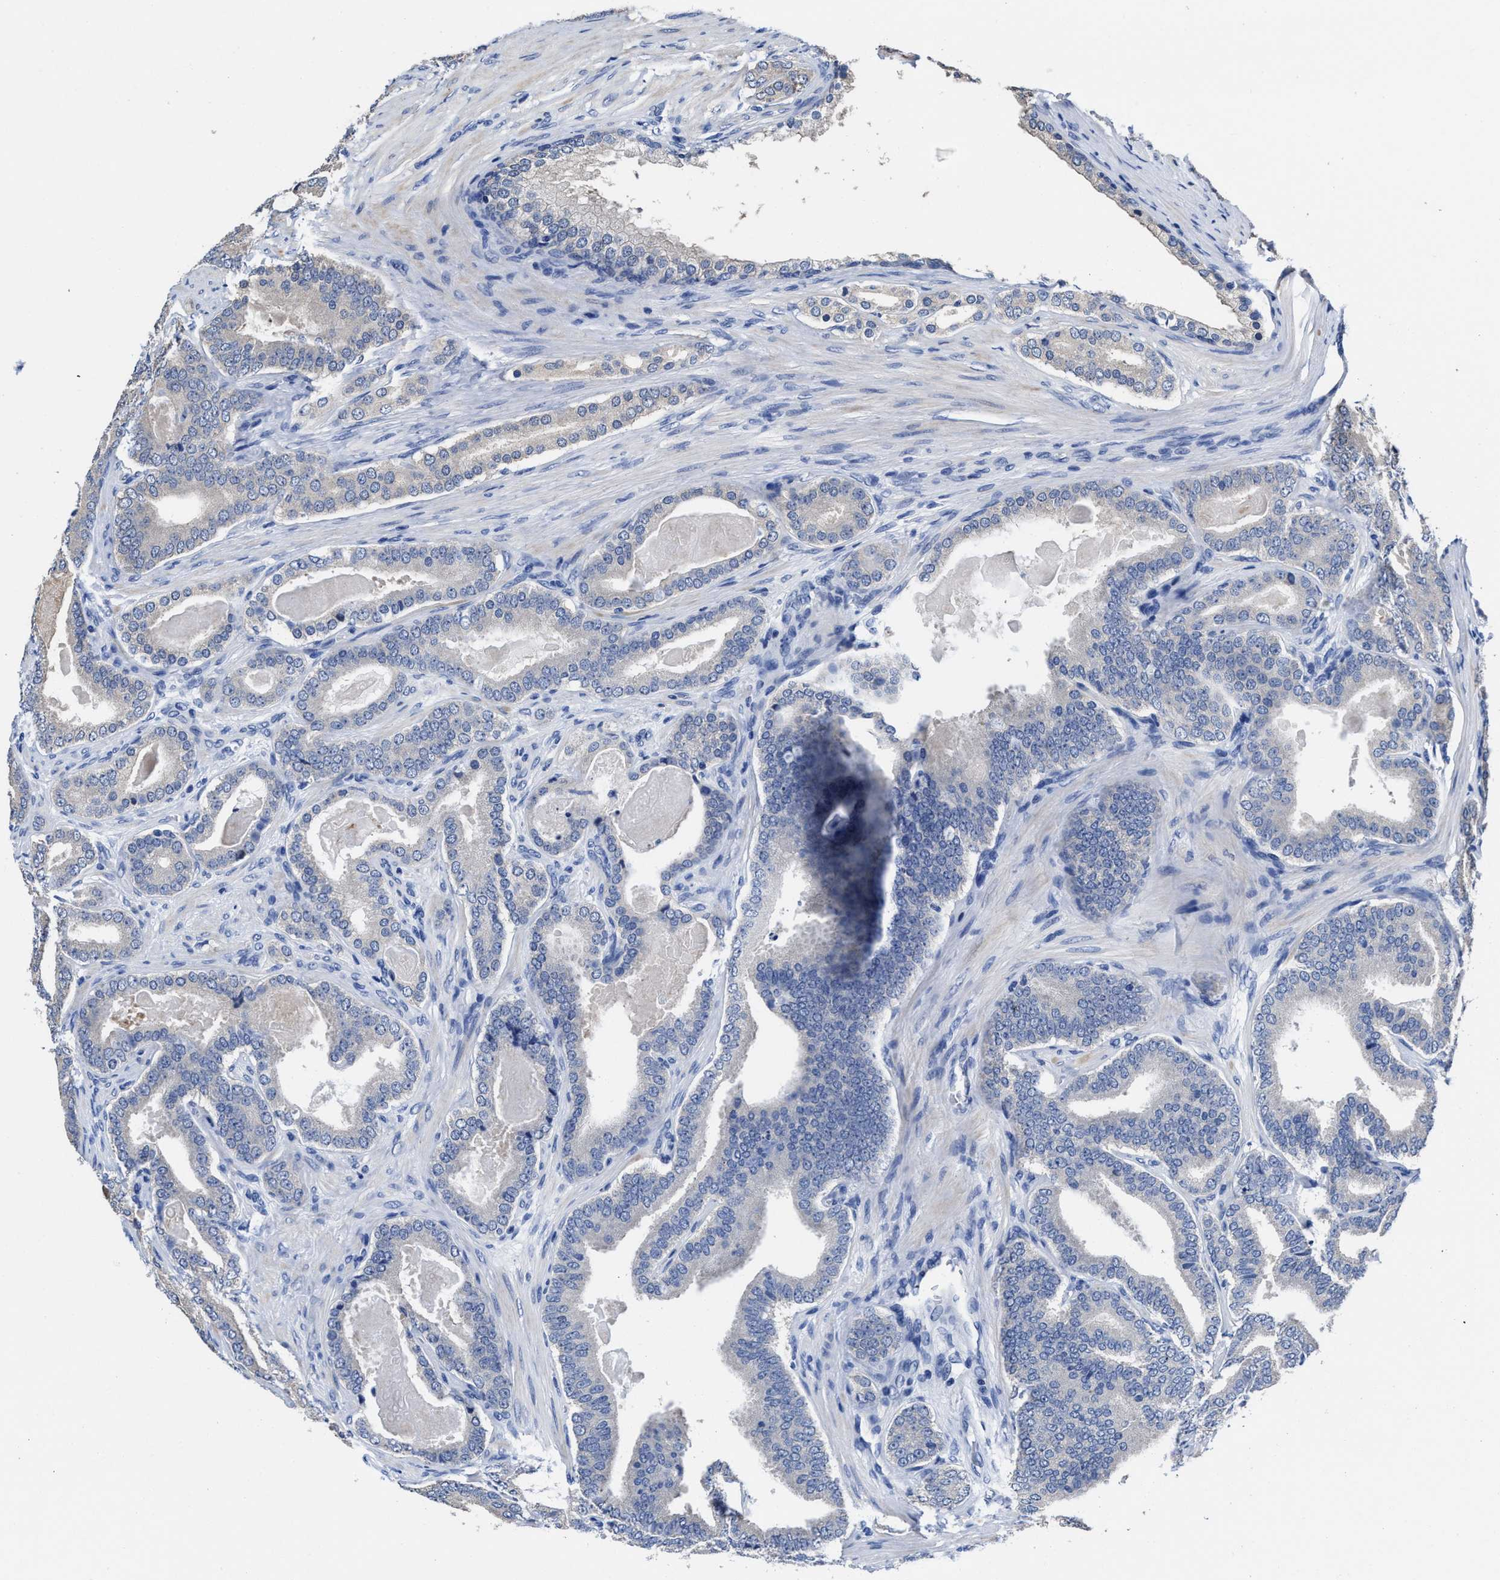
{"staining": {"intensity": "negative", "quantity": "none", "location": "none"}, "tissue": "prostate cancer", "cell_type": "Tumor cells", "image_type": "cancer", "snomed": [{"axis": "morphology", "description": "Adenocarcinoma, High grade"}, {"axis": "topography", "description": "Prostate"}], "caption": "Tumor cells are negative for brown protein staining in prostate high-grade adenocarcinoma.", "gene": "HOOK1", "patient": {"sex": "male", "age": 60}}